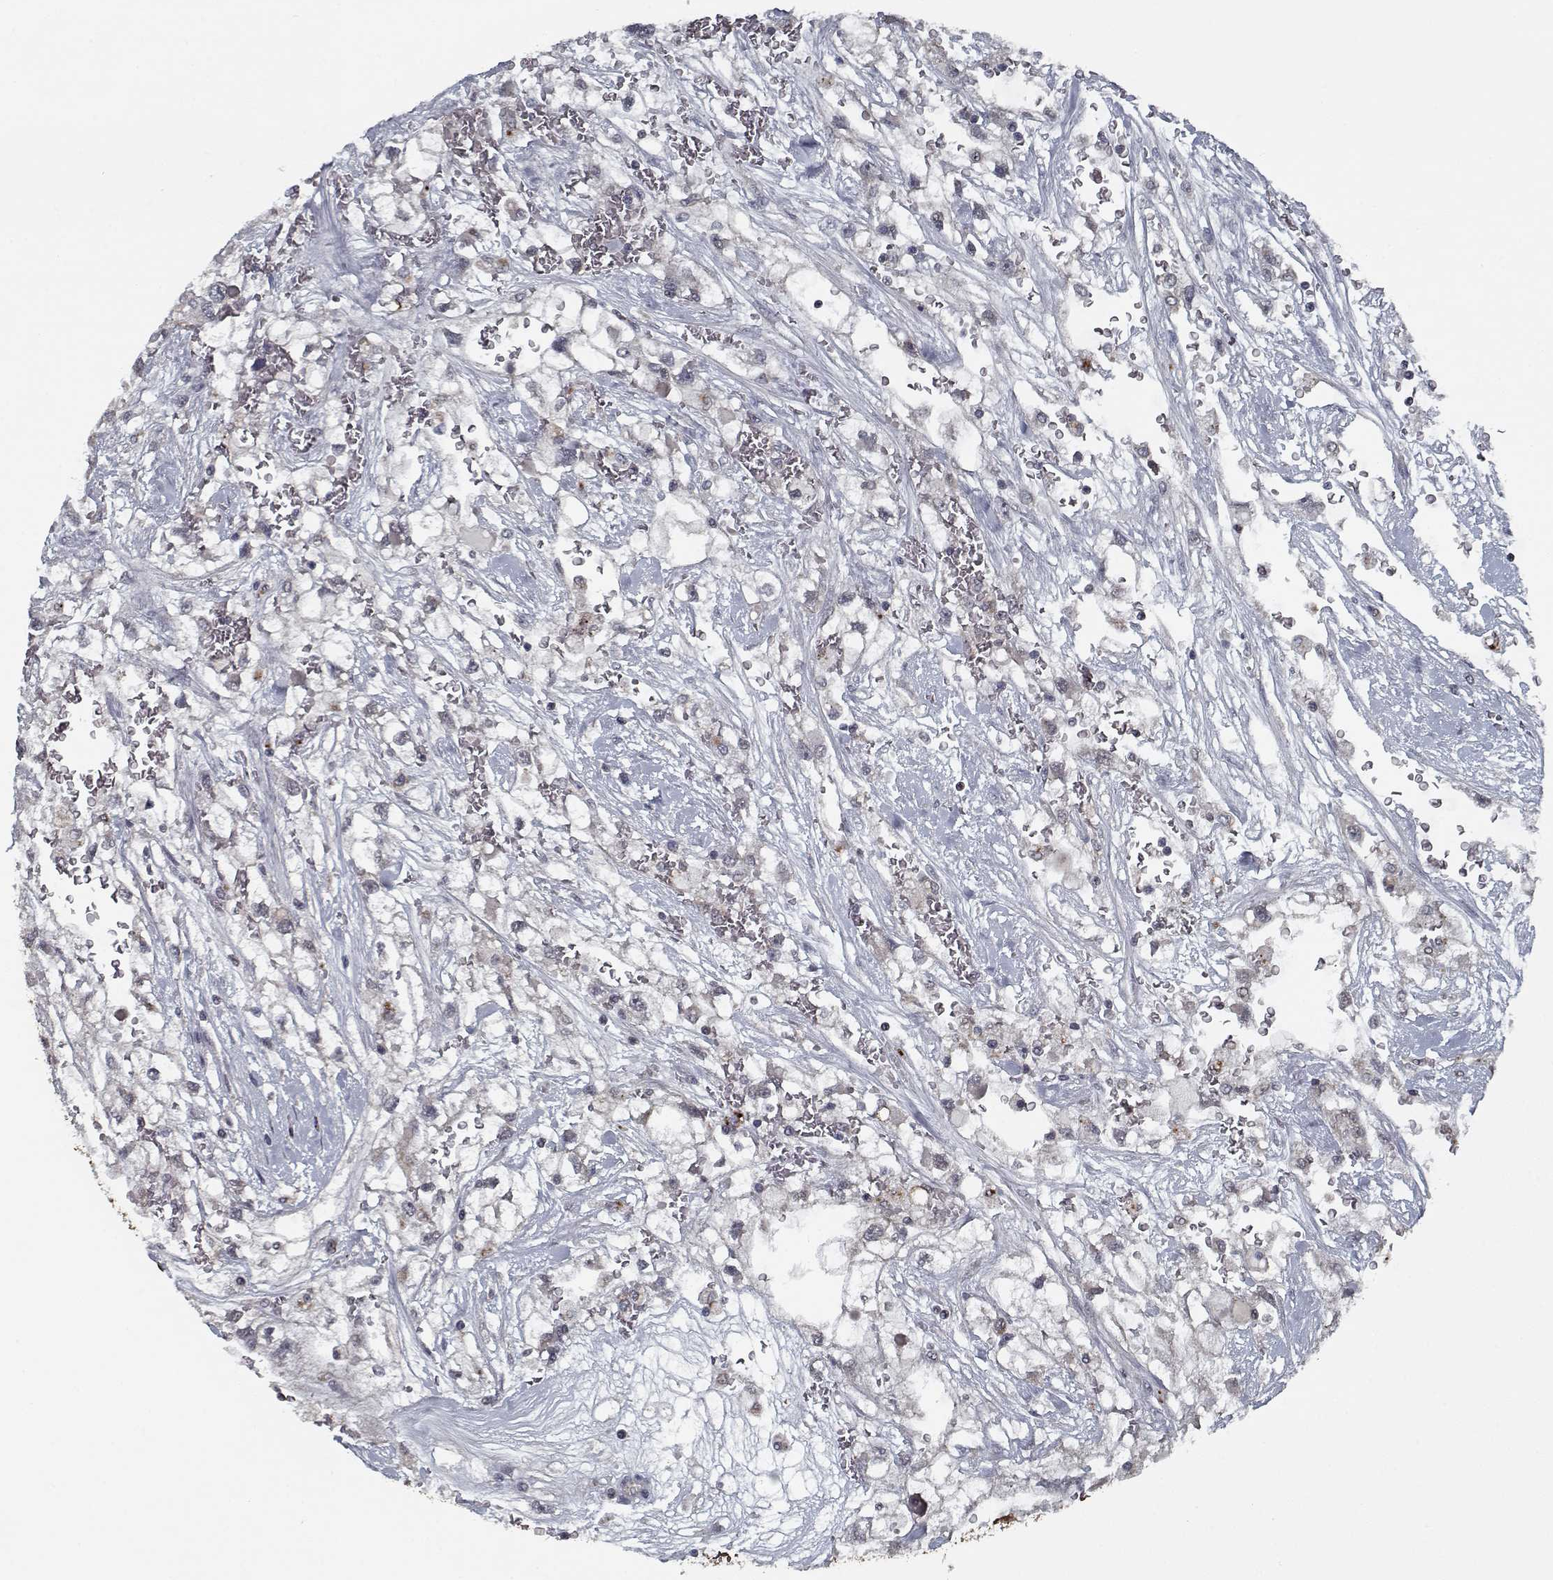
{"staining": {"intensity": "negative", "quantity": "none", "location": "none"}, "tissue": "renal cancer", "cell_type": "Tumor cells", "image_type": "cancer", "snomed": [{"axis": "morphology", "description": "Adenocarcinoma, NOS"}, {"axis": "topography", "description": "Kidney"}], "caption": "Immunohistochemistry photomicrograph of neoplastic tissue: human adenocarcinoma (renal) stained with DAB displays no significant protein expression in tumor cells.", "gene": "NLK", "patient": {"sex": "male", "age": 59}}